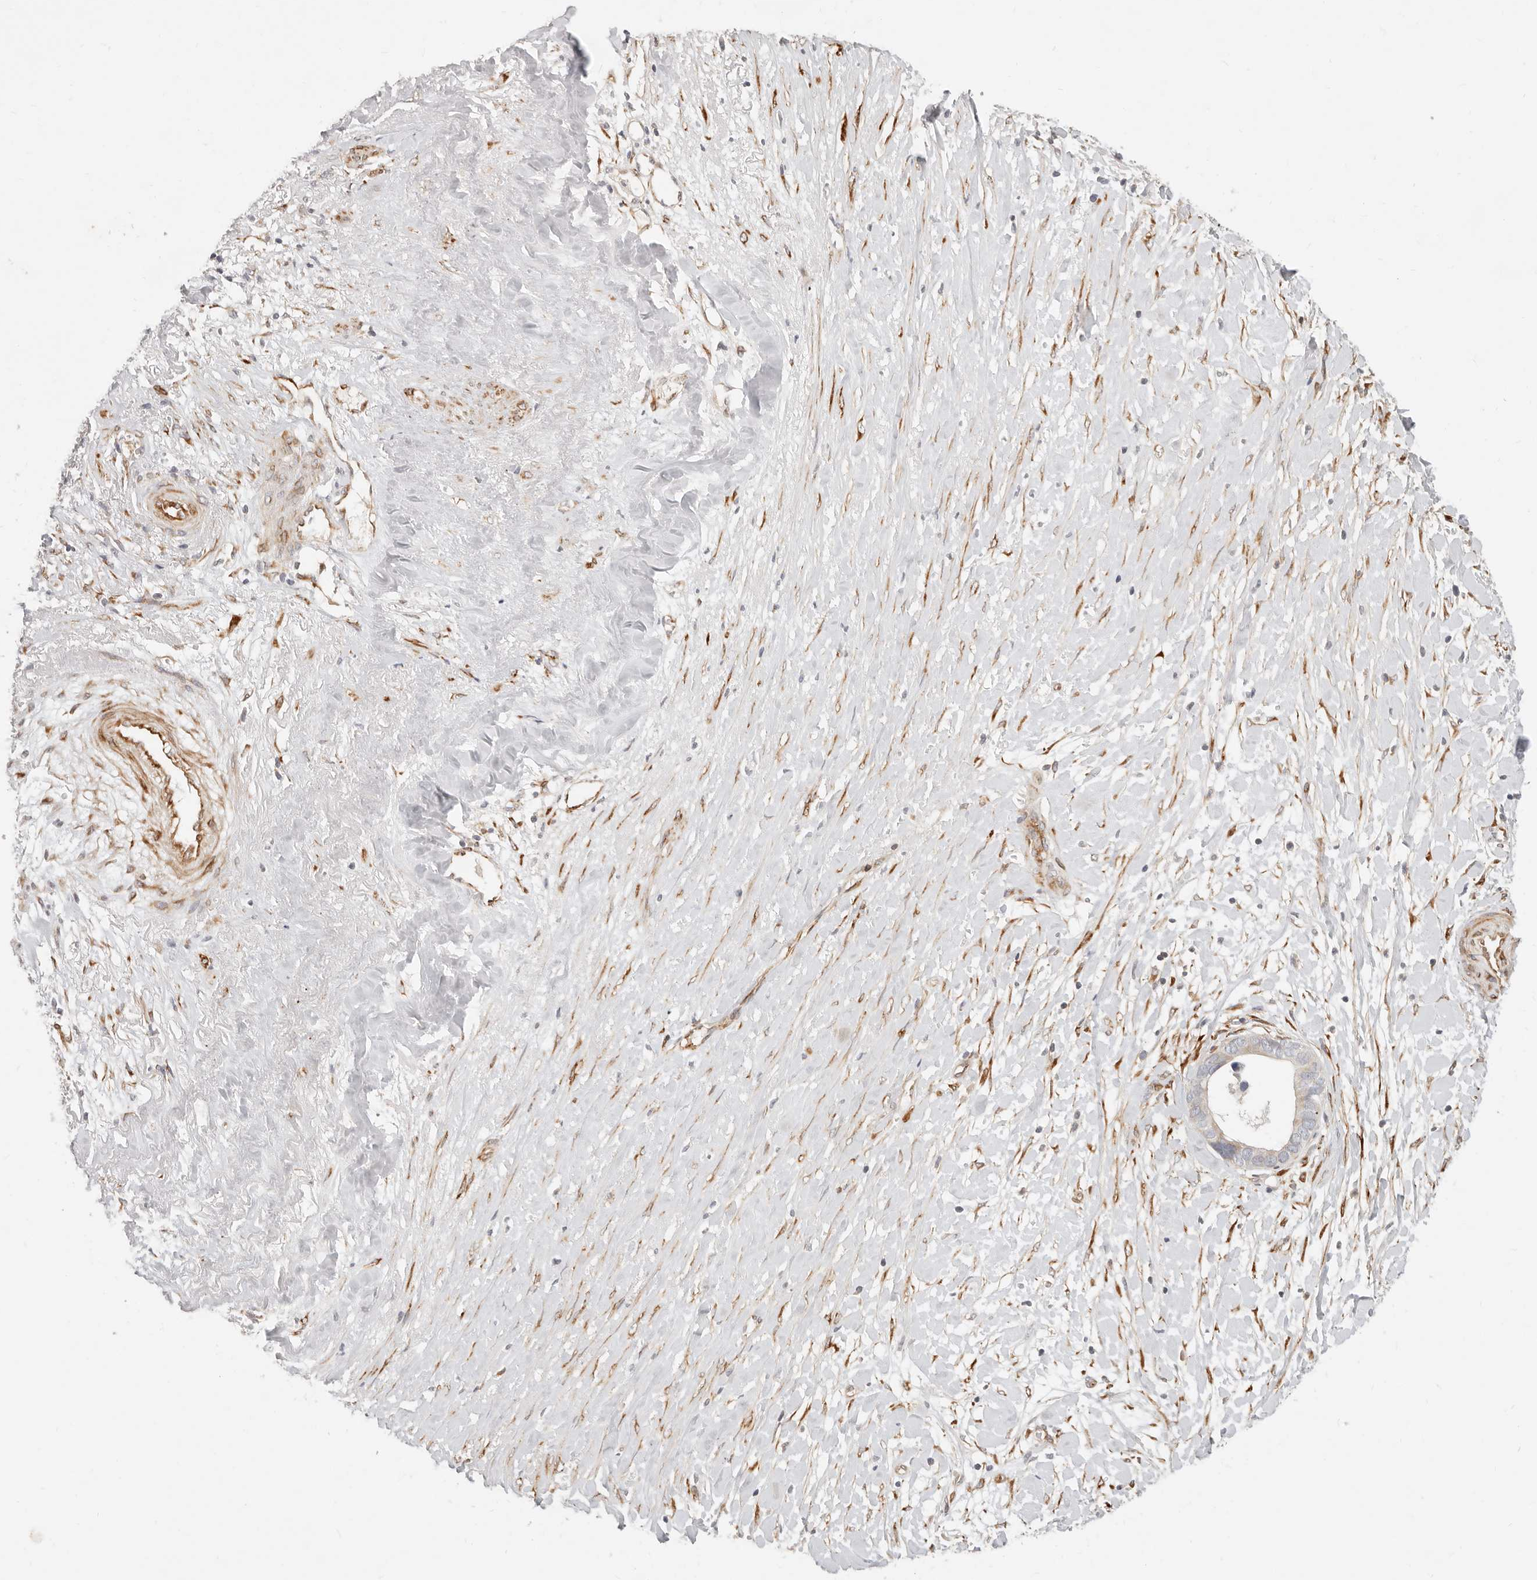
{"staining": {"intensity": "negative", "quantity": "none", "location": "none"}, "tissue": "liver cancer", "cell_type": "Tumor cells", "image_type": "cancer", "snomed": [{"axis": "morphology", "description": "Cholangiocarcinoma"}, {"axis": "topography", "description": "Liver"}], "caption": "Tumor cells show no significant protein staining in cholangiocarcinoma (liver). The staining was performed using DAB to visualize the protein expression in brown, while the nuclei were stained in blue with hematoxylin (Magnification: 20x).", "gene": "SASS6", "patient": {"sex": "female", "age": 79}}